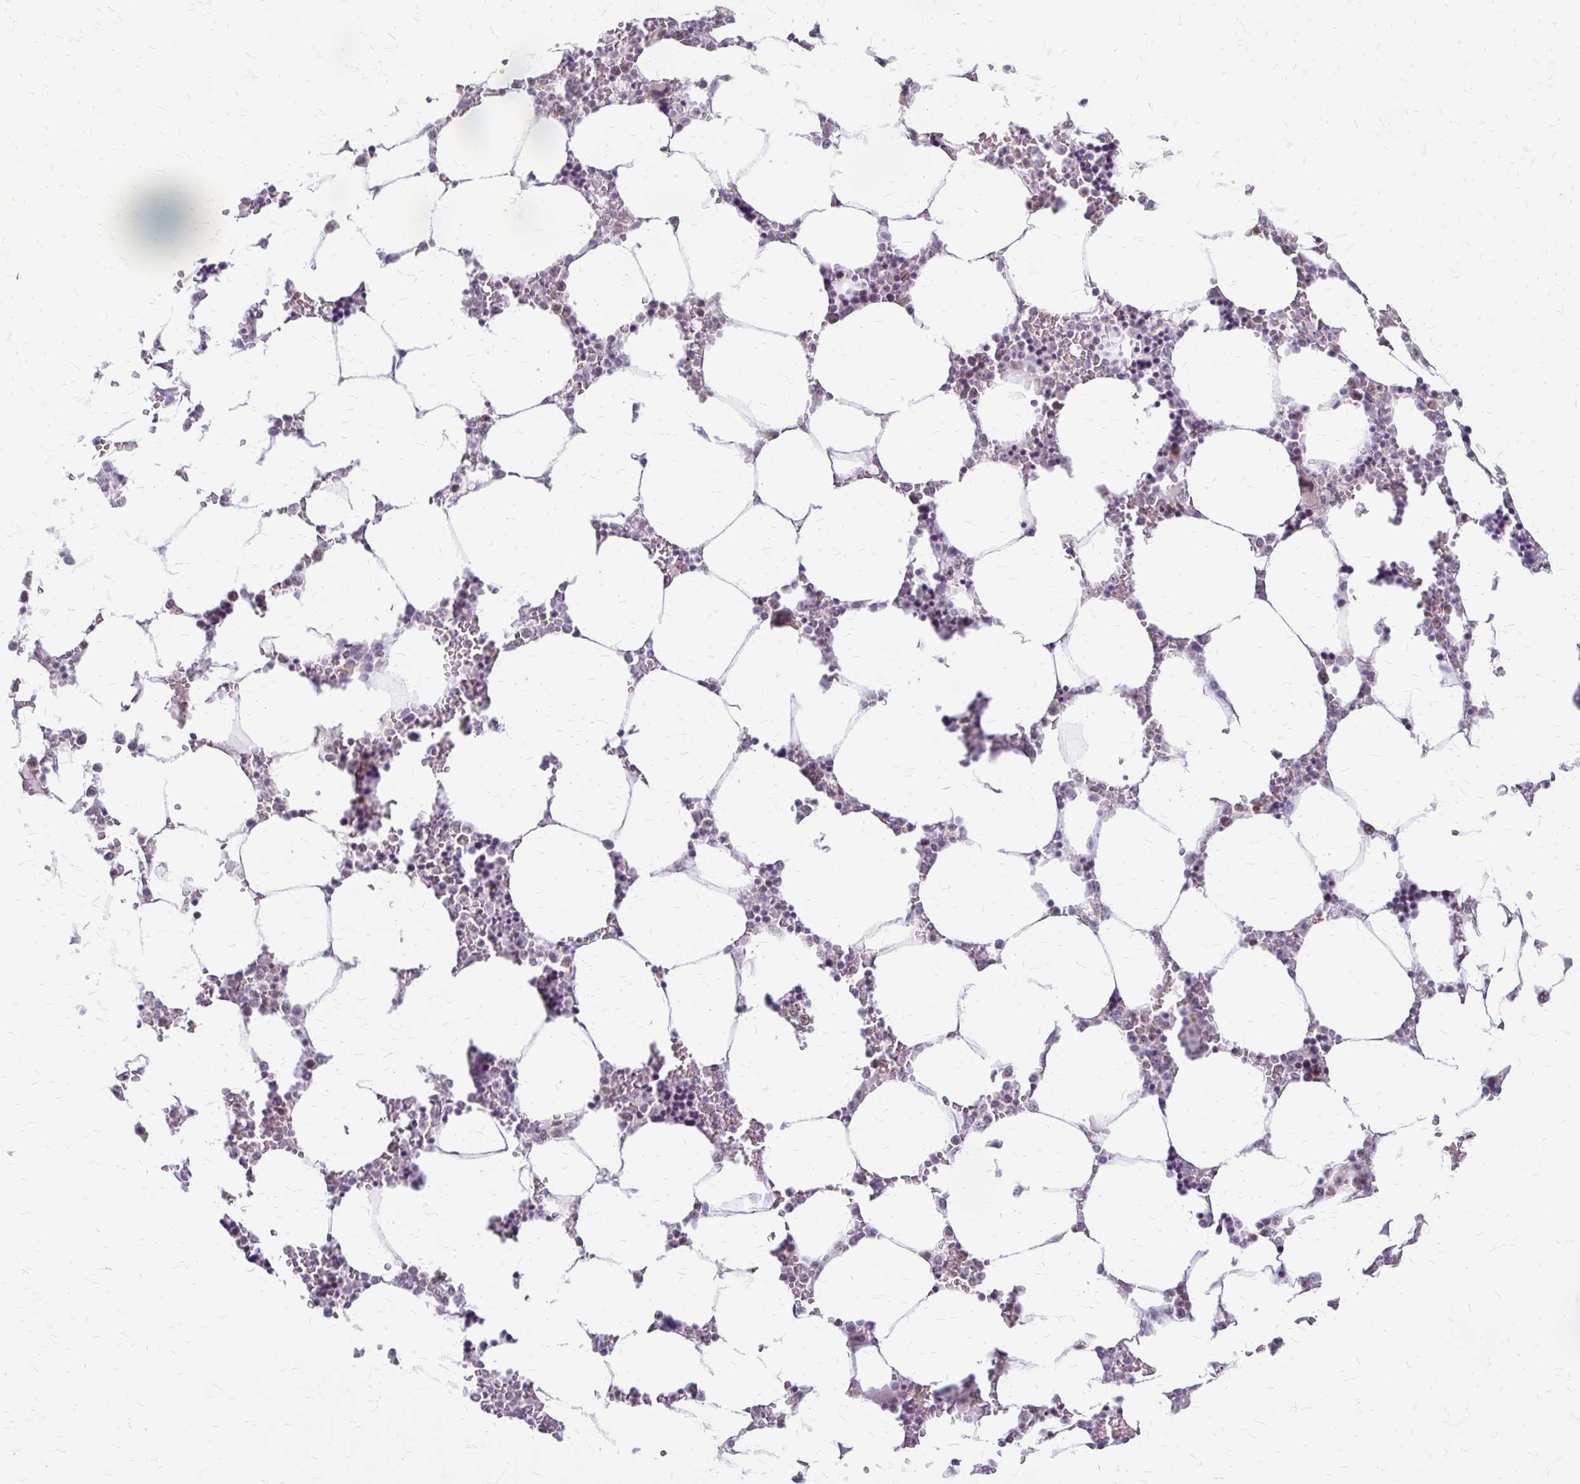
{"staining": {"intensity": "moderate", "quantity": "<25%", "location": "nuclear"}, "tissue": "bone marrow", "cell_type": "Hematopoietic cells", "image_type": "normal", "snomed": [{"axis": "morphology", "description": "Normal tissue, NOS"}, {"axis": "topography", "description": "Bone marrow"}], "caption": "IHC photomicrograph of normal bone marrow: human bone marrow stained using IHC reveals low levels of moderate protein expression localized specifically in the nuclear of hematopoietic cells, appearing as a nuclear brown color.", "gene": "EED", "patient": {"sex": "male", "age": 64}}